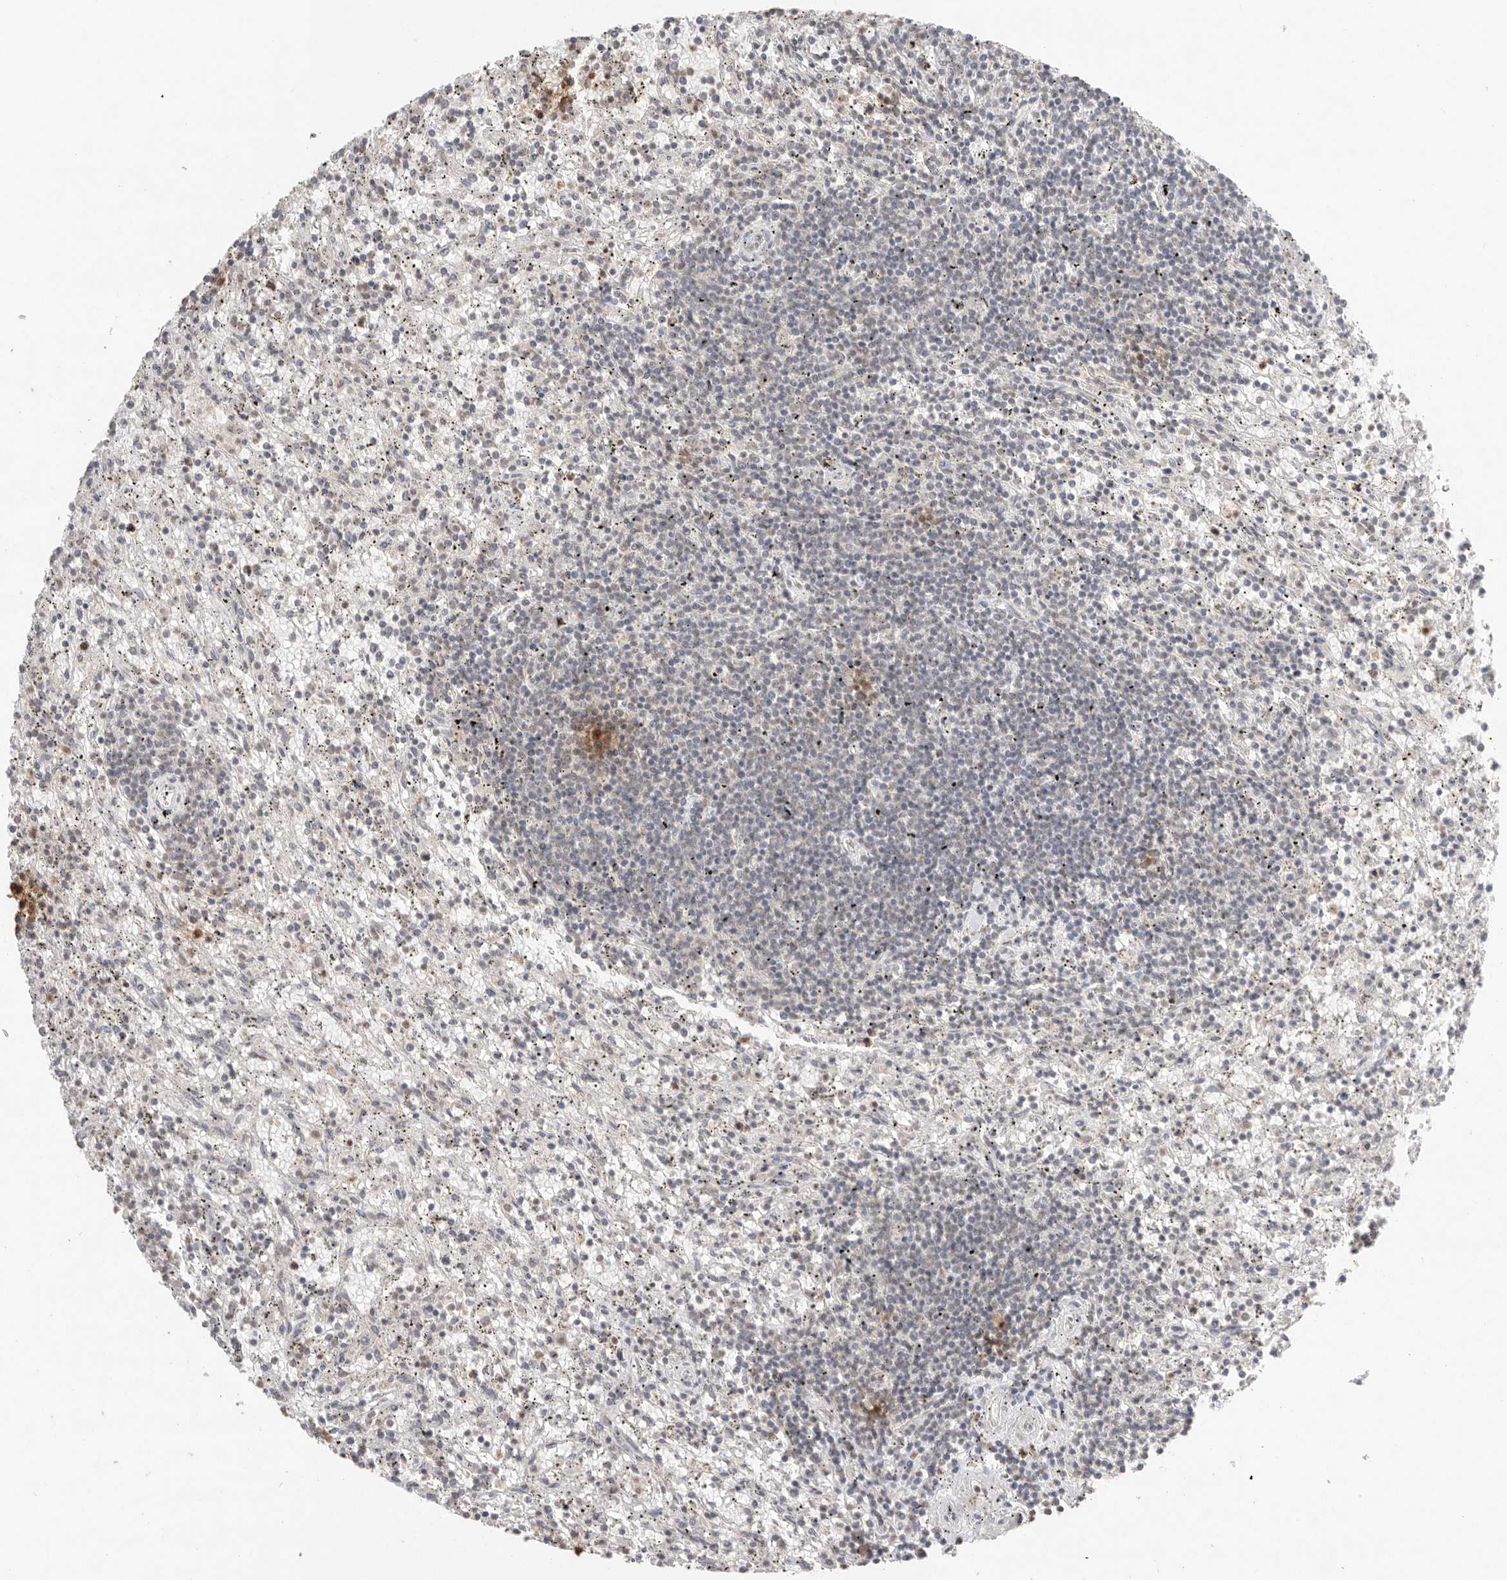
{"staining": {"intensity": "negative", "quantity": "none", "location": "none"}, "tissue": "lymphoma", "cell_type": "Tumor cells", "image_type": "cancer", "snomed": [{"axis": "morphology", "description": "Malignant lymphoma, non-Hodgkin's type, Low grade"}, {"axis": "topography", "description": "Spleen"}], "caption": "DAB (3,3'-diaminobenzidine) immunohistochemical staining of malignant lymphoma, non-Hodgkin's type (low-grade) exhibits no significant staining in tumor cells.", "gene": "KLK5", "patient": {"sex": "male", "age": 76}}